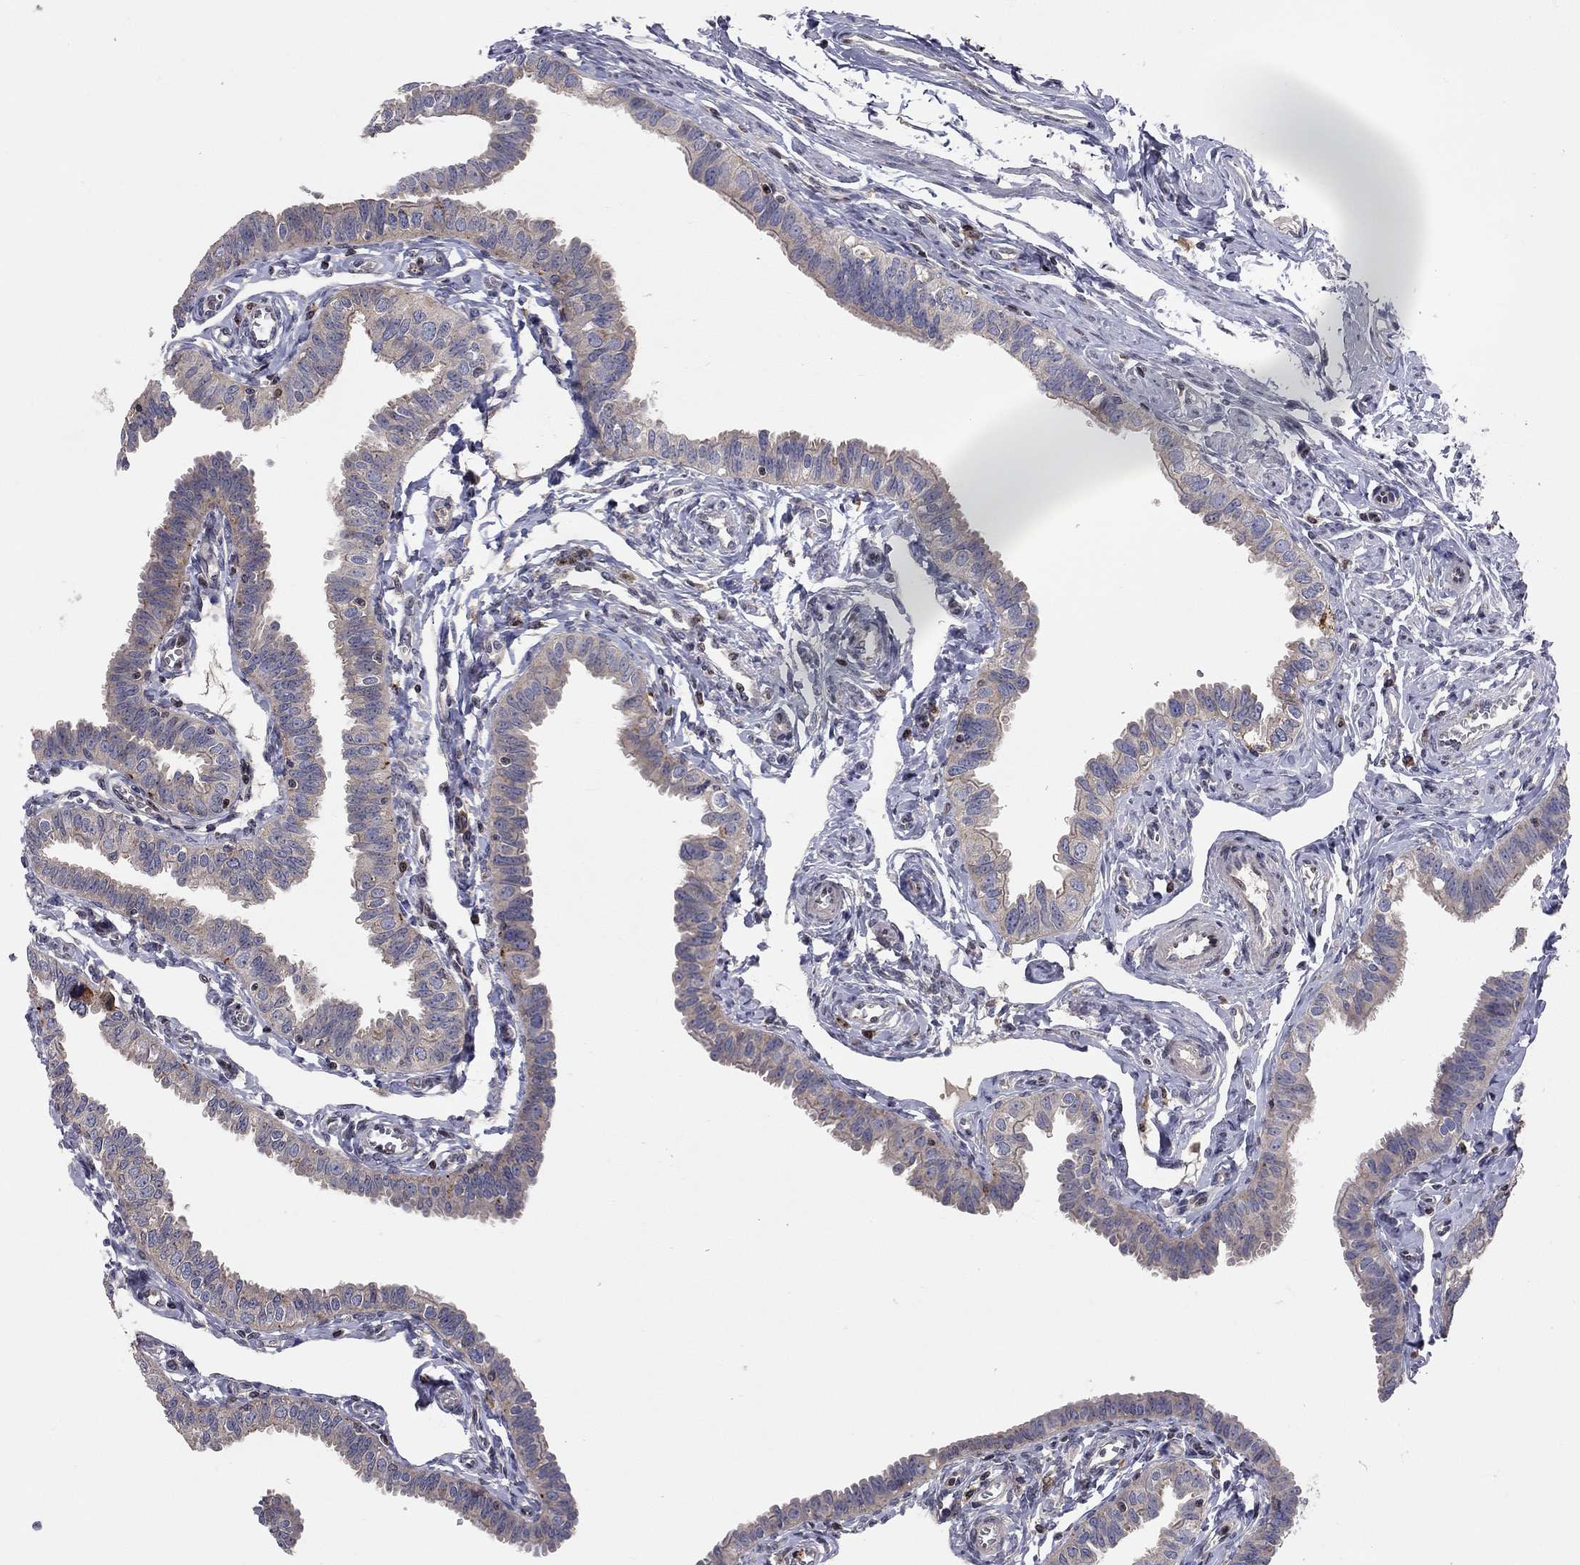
{"staining": {"intensity": "negative", "quantity": "none", "location": "none"}, "tissue": "fallopian tube", "cell_type": "Glandular cells", "image_type": "normal", "snomed": [{"axis": "morphology", "description": "Normal tissue, NOS"}, {"axis": "topography", "description": "Fallopian tube"}], "caption": "Immunohistochemistry of normal fallopian tube reveals no expression in glandular cells.", "gene": "ERN2", "patient": {"sex": "female", "age": 54}}